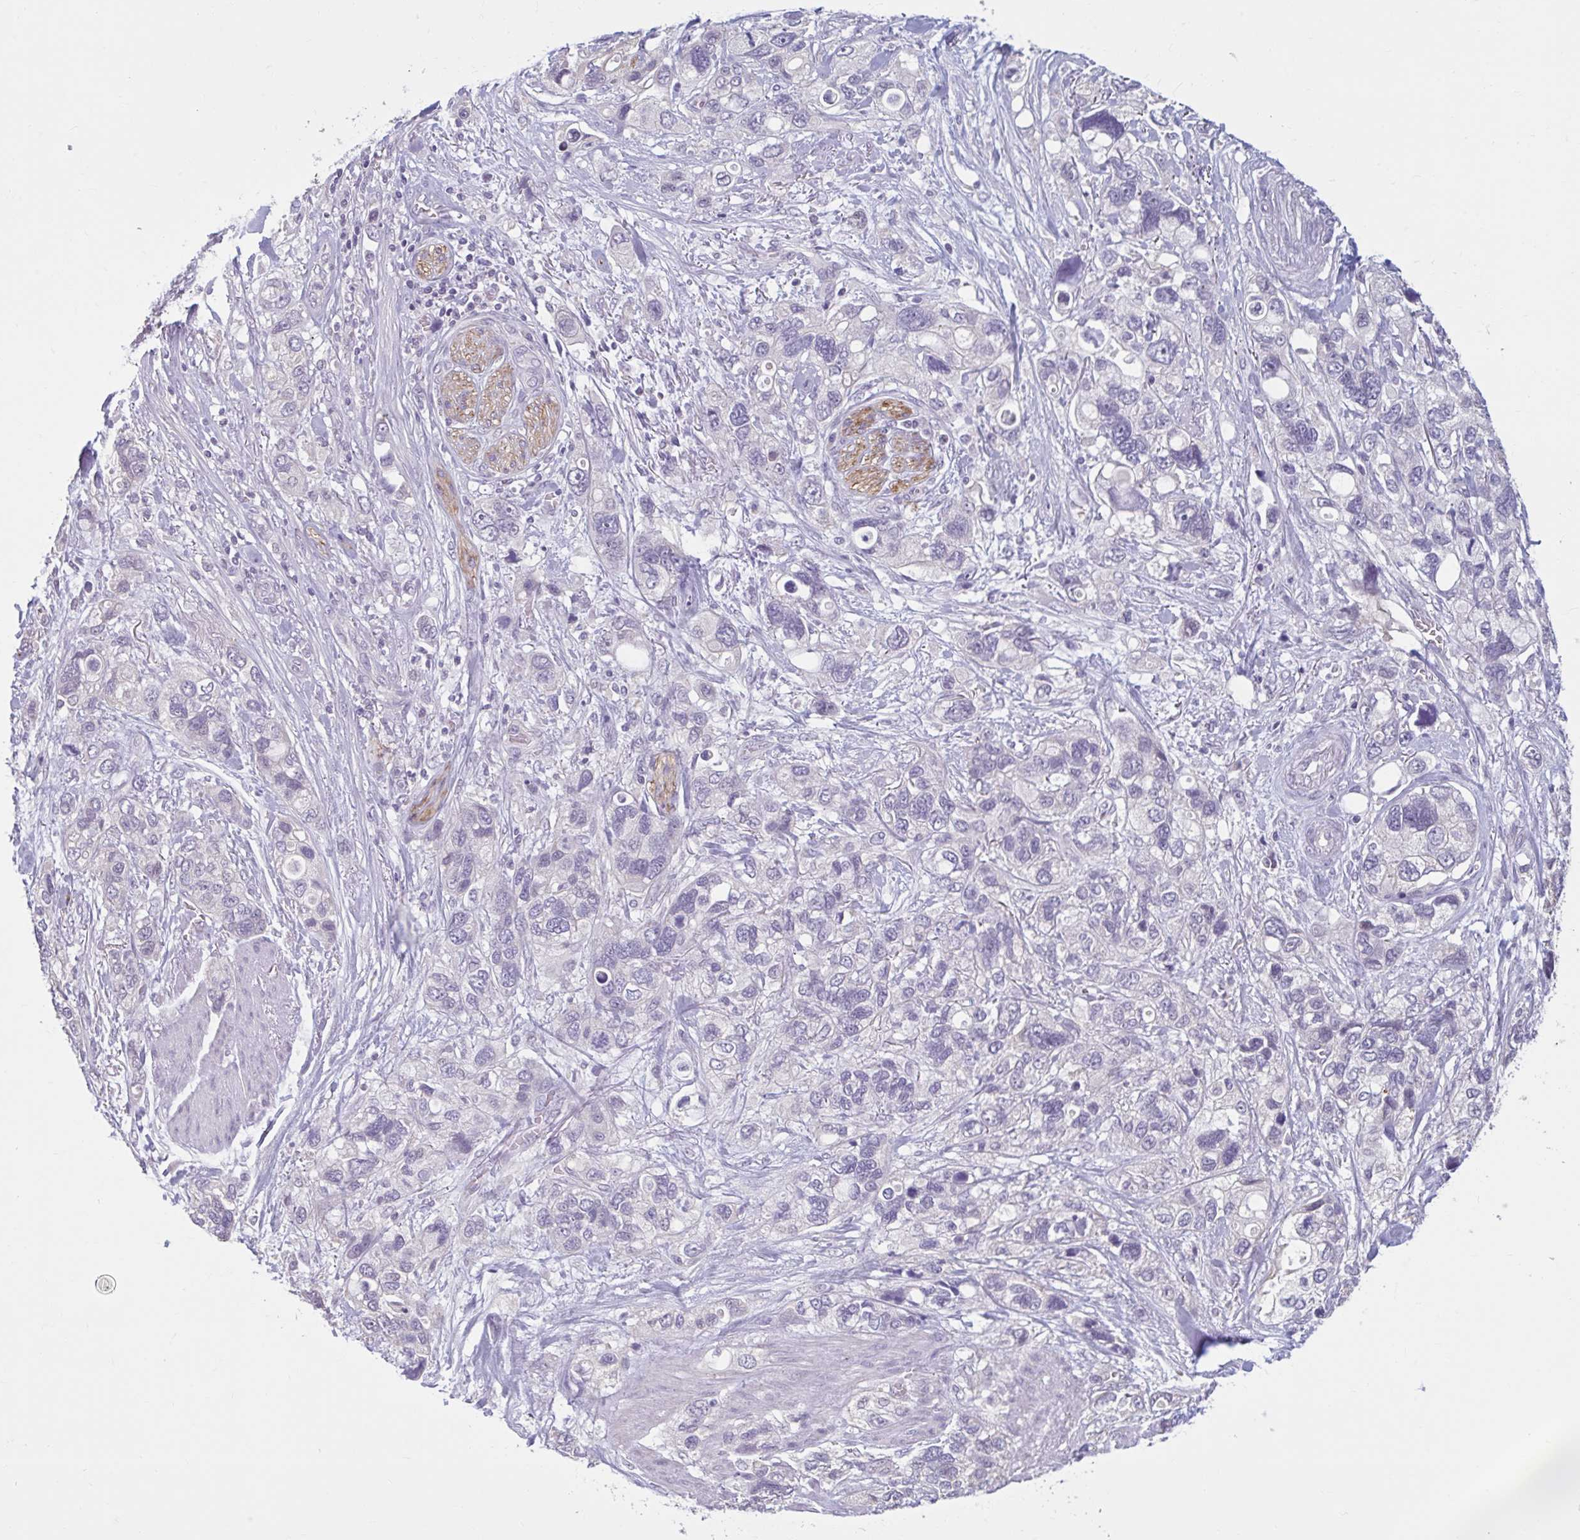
{"staining": {"intensity": "negative", "quantity": "none", "location": "none"}, "tissue": "stomach cancer", "cell_type": "Tumor cells", "image_type": "cancer", "snomed": [{"axis": "morphology", "description": "Adenocarcinoma, NOS"}, {"axis": "topography", "description": "Stomach, upper"}], "caption": "This photomicrograph is of stomach cancer (adenocarcinoma) stained with IHC to label a protein in brown with the nuclei are counter-stained blue. There is no expression in tumor cells.", "gene": "CDH19", "patient": {"sex": "female", "age": 81}}